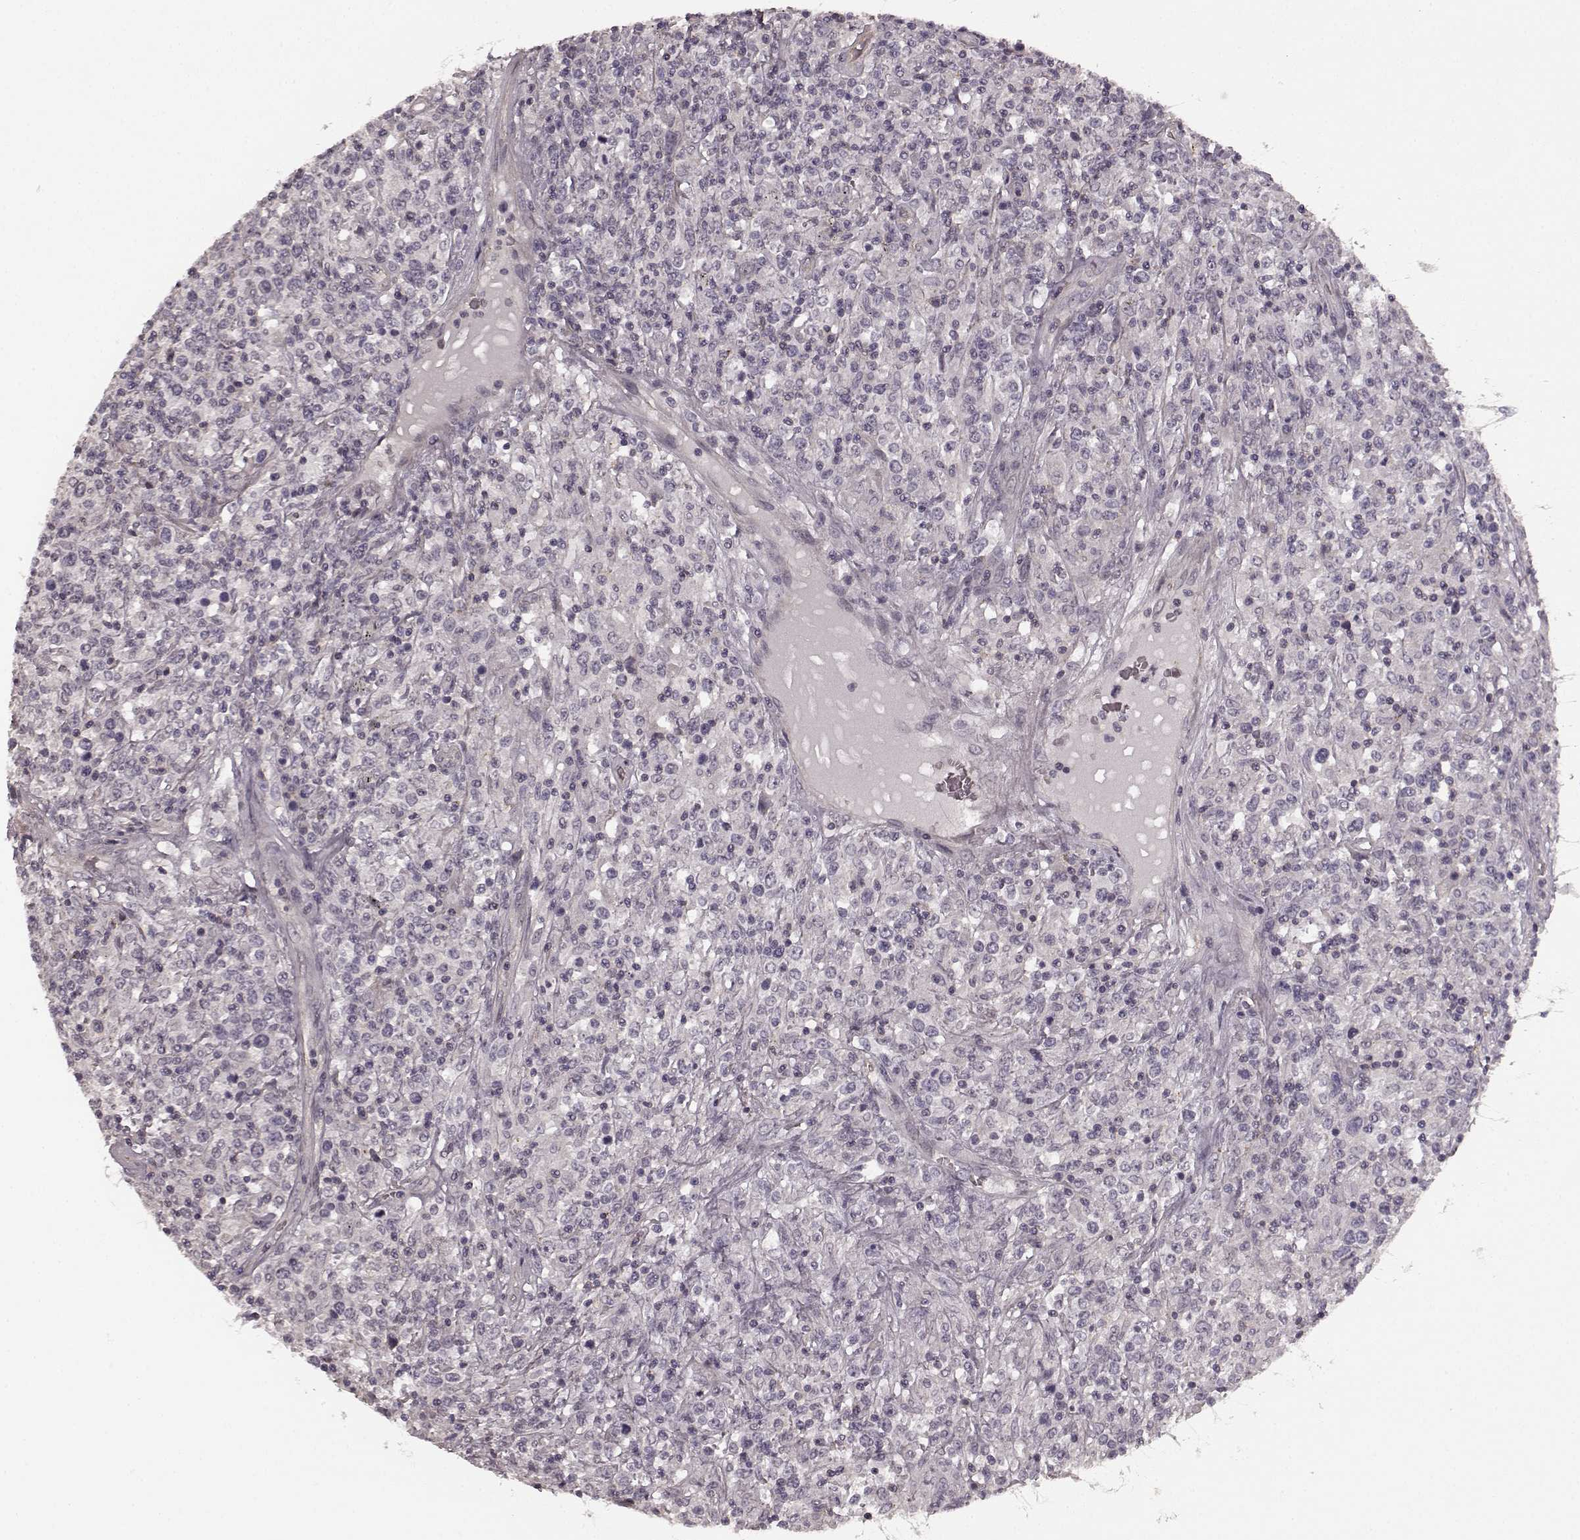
{"staining": {"intensity": "negative", "quantity": "none", "location": "none"}, "tissue": "lymphoma", "cell_type": "Tumor cells", "image_type": "cancer", "snomed": [{"axis": "morphology", "description": "Malignant lymphoma, non-Hodgkin's type, High grade"}, {"axis": "topography", "description": "Lung"}], "caption": "DAB (3,3'-diaminobenzidine) immunohistochemical staining of human high-grade malignant lymphoma, non-Hodgkin's type shows no significant positivity in tumor cells.", "gene": "PRKCE", "patient": {"sex": "male", "age": 79}}